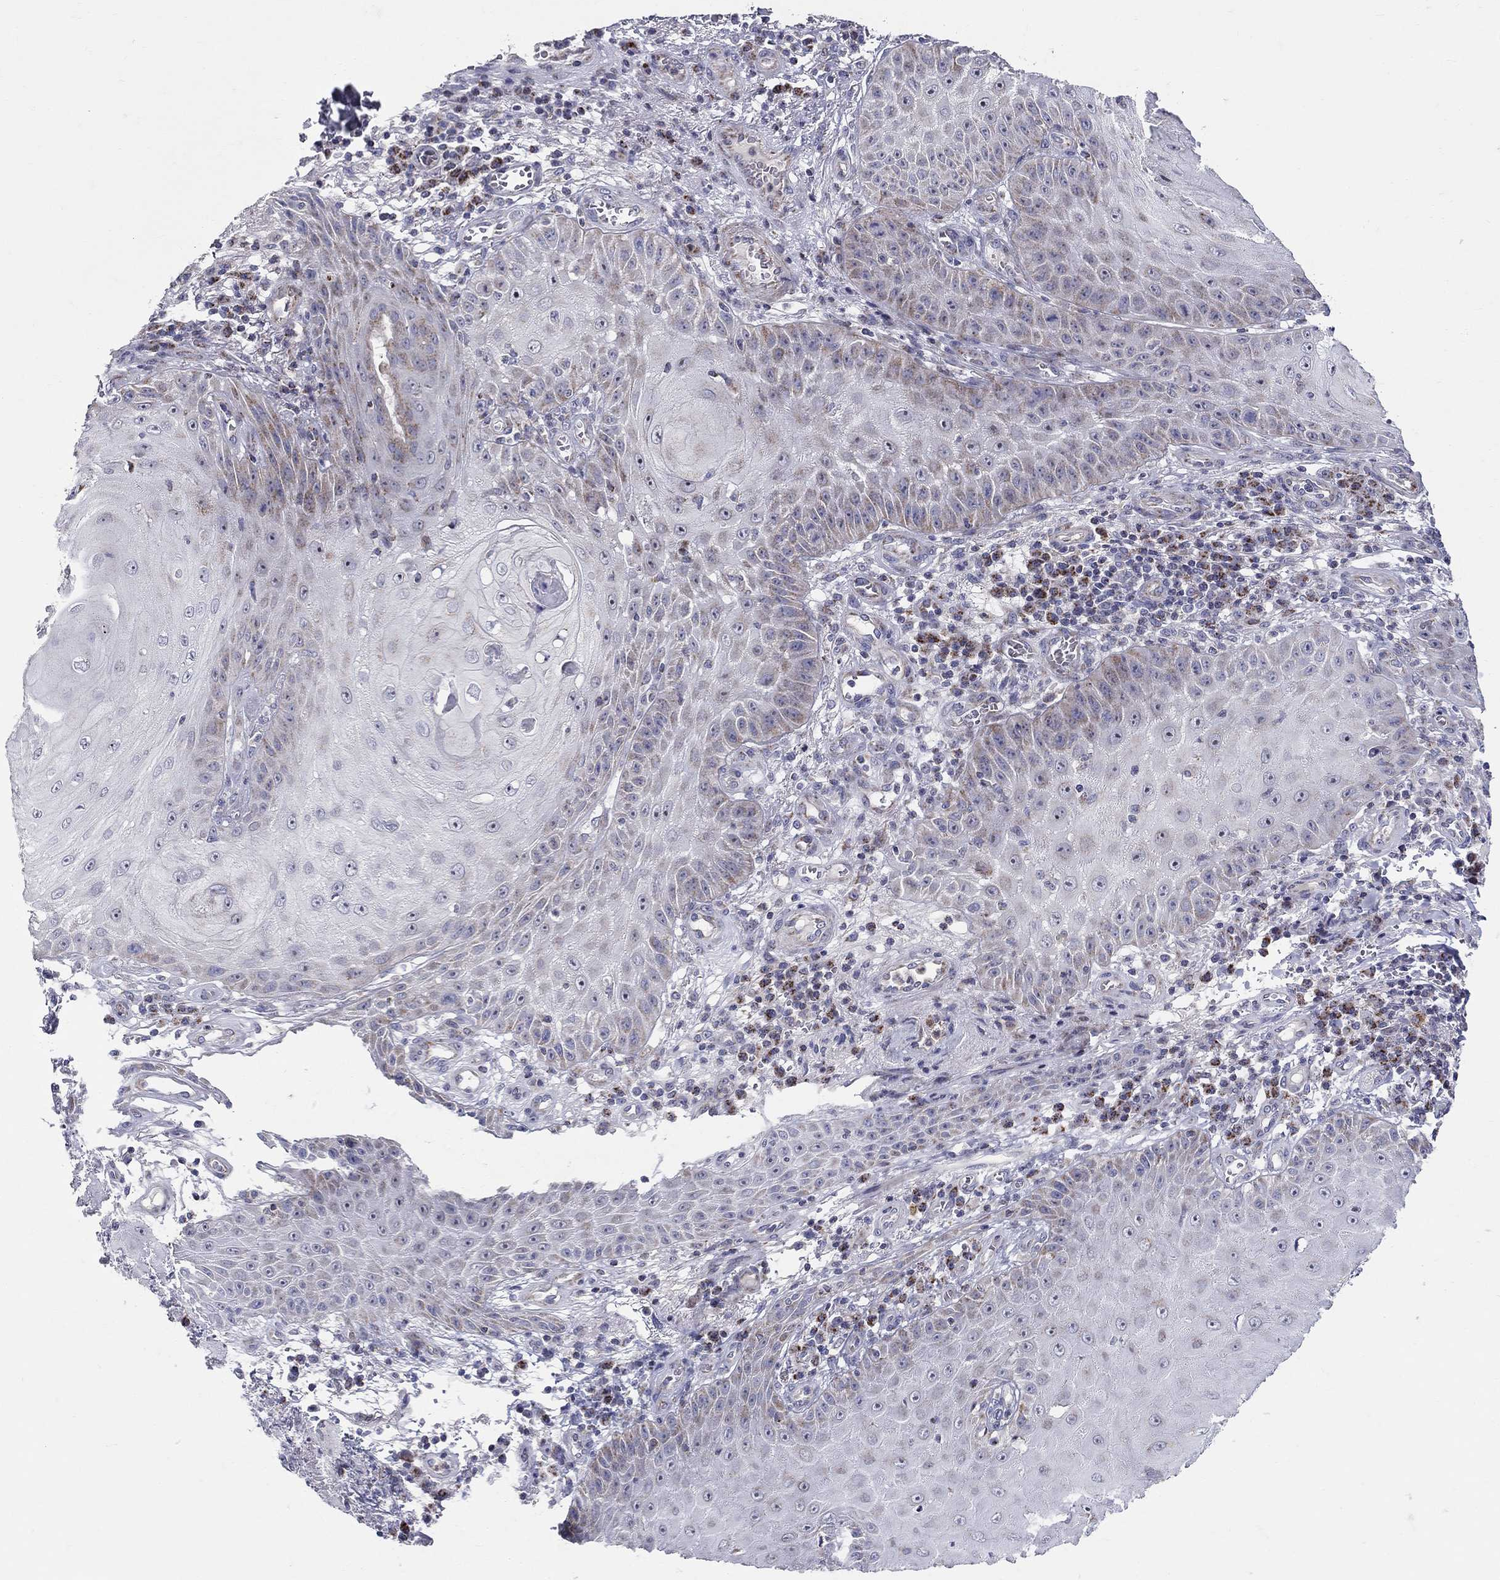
{"staining": {"intensity": "weak", "quantity": "25%-75%", "location": "cytoplasmic/membranous"}, "tissue": "skin cancer", "cell_type": "Tumor cells", "image_type": "cancer", "snomed": [{"axis": "morphology", "description": "Squamous cell carcinoma, NOS"}, {"axis": "topography", "description": "Skin"}], "caption": "Brown immunohistochemical staining in skin cancer shows weak cytoplasmic/membranous expression in approximately 25%-75% of tumor cells.", "gene": "HMX2", "patient": {"sex": "male", "age": 70}}